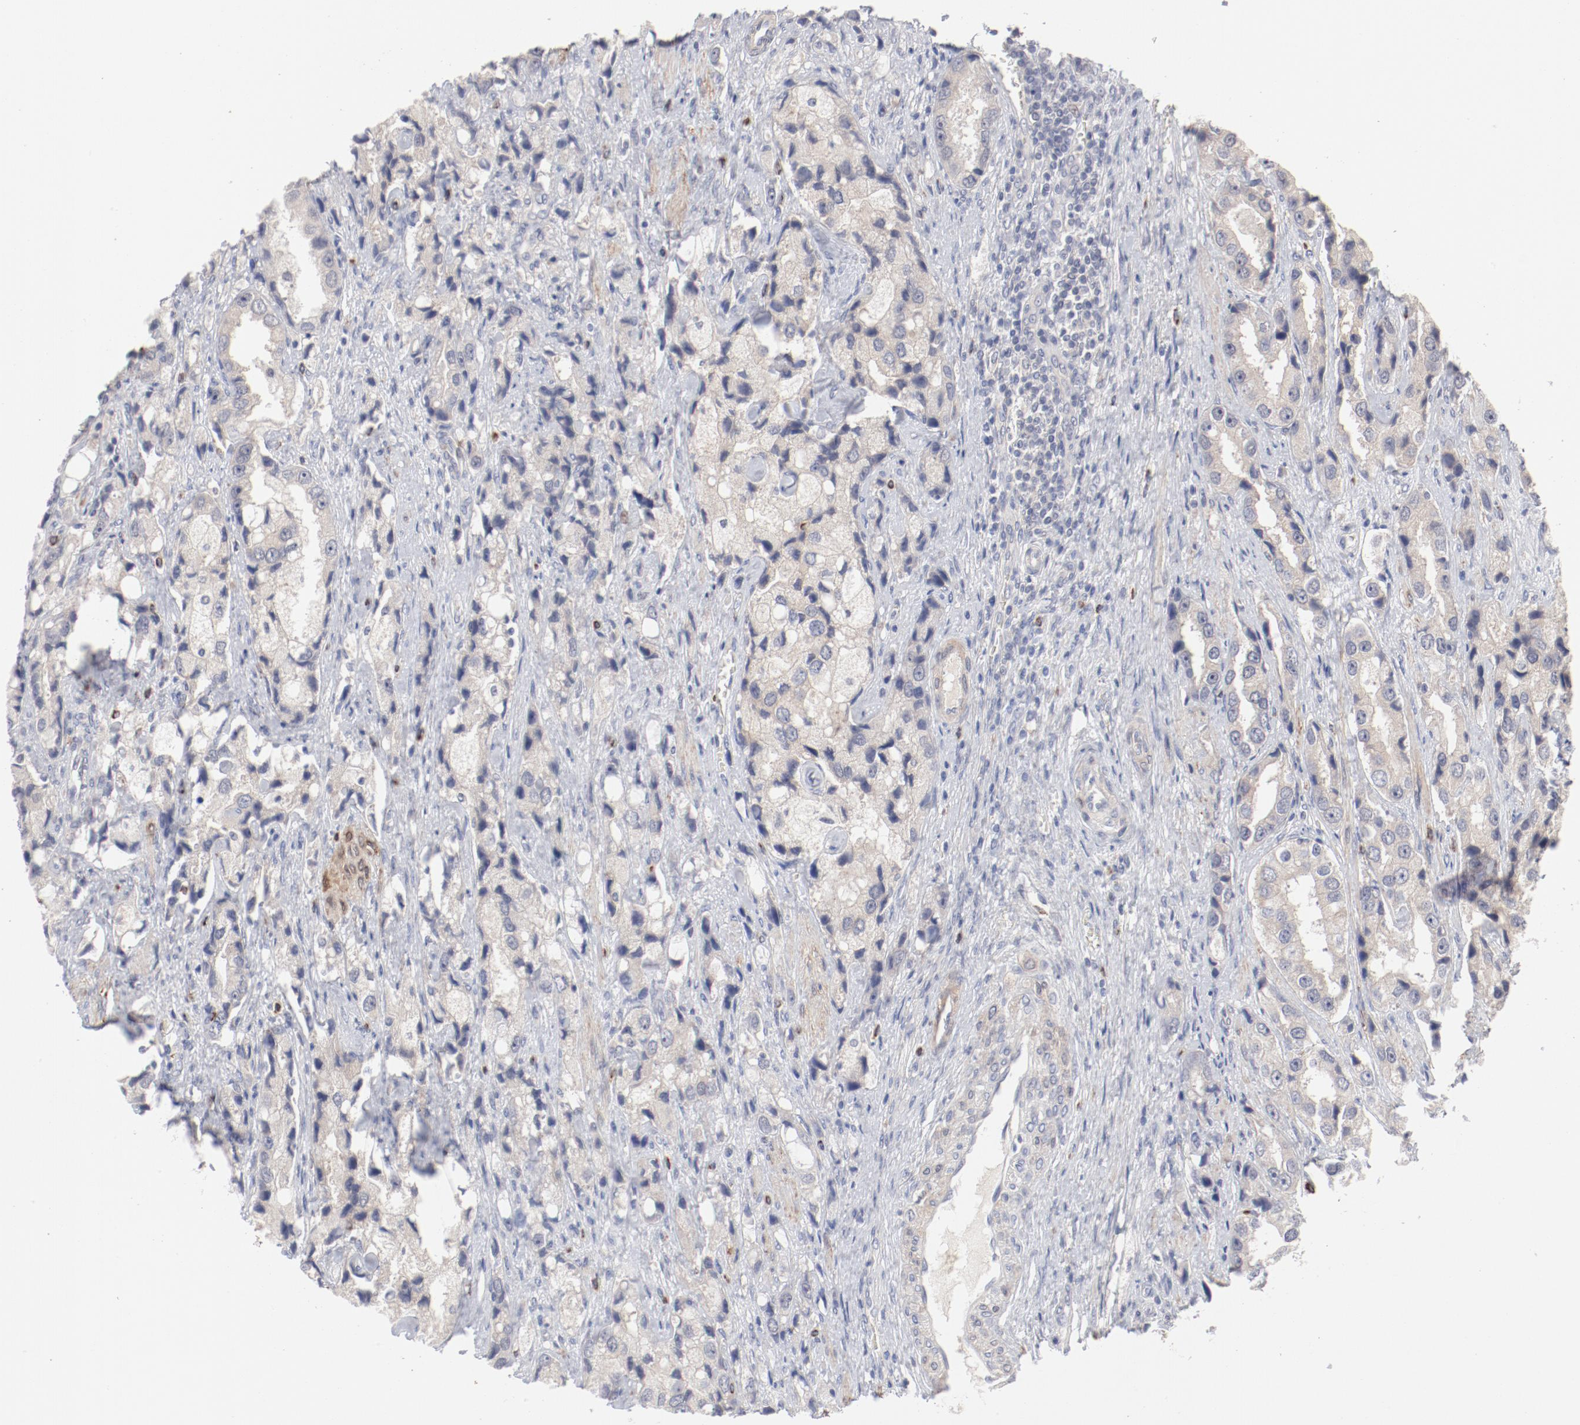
{"staining": {"intensity": "weak", "quantity": "25%-75%", "location": "cytoplasmic/membranous"}, "tissue": "prostate cancer", "cell_type": "Tumor cells", "image_type": "cancer", "snomed": [{"axis": "morphology", "description": "Adenocarcinoma, High grade"}, {"axis": "topography", "description": "Prostate"}], "caption": "The image exhibits a brown stain indicating the presence of a protein in the cytoplasmic/membranous of tumor cells in adenocarcinoma (high-grade) (prostate). Immunohistochemistry stains the protein in brown and the nuclei are stained blue.", "gene": "SH3BGR", "patient": {"sex": "male", "age": 63}}